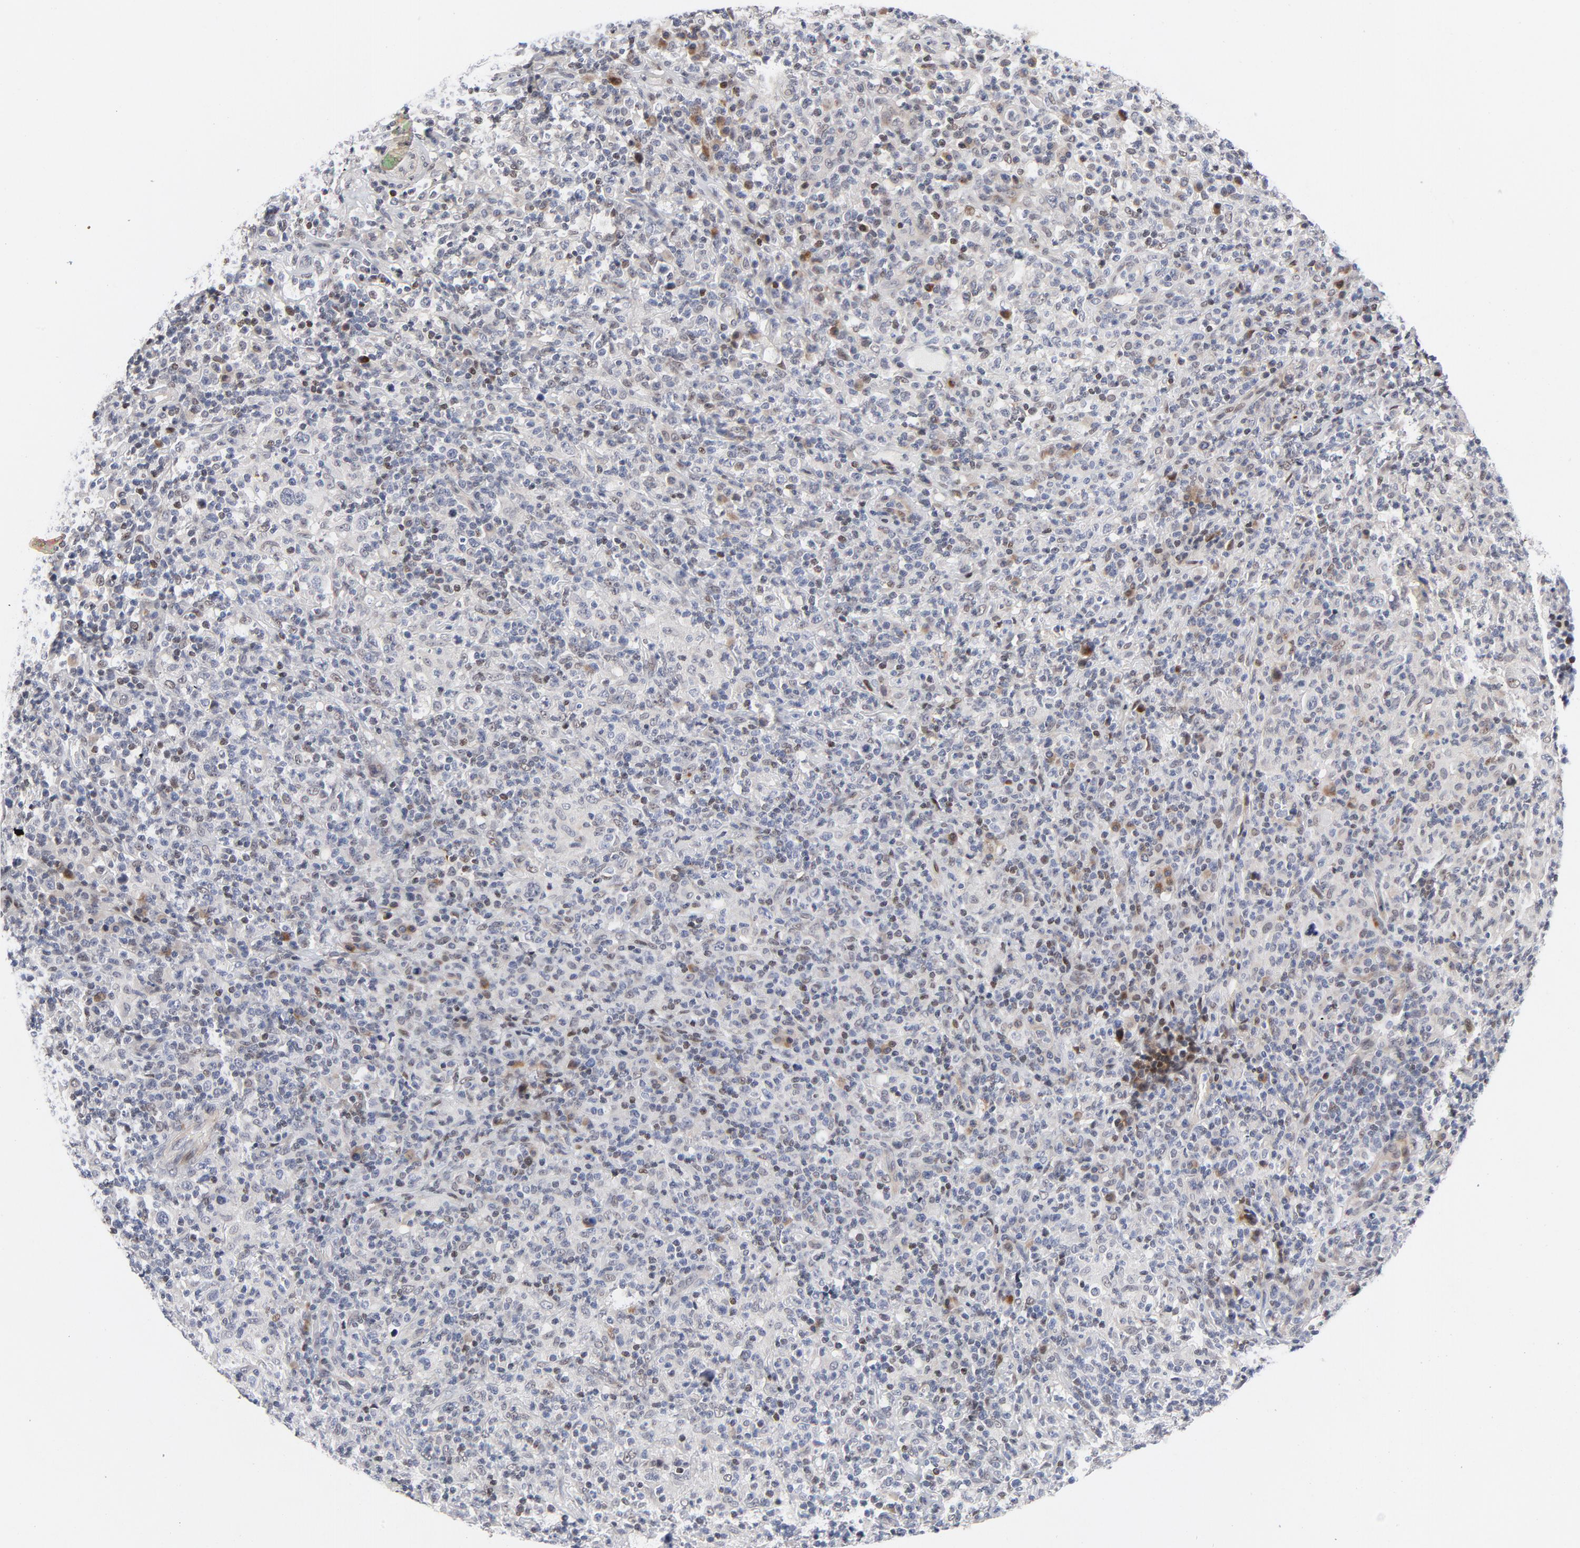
{"staining": {"intensity": "weak", "quantity": "<25%", "location": "nuclear"}, "tissue": "lymphoma", "cell_type": "Tumor cells", "image_type": "cancer", "snomed": [{"axis": "morphology", "description": "Hodgkin's disease, NOS"}, {"axis": "topography", "description": "Lymph node"}], "caption": "The micrograph reveals no significant expression in tumor cells of lymphoma.", "gene": "NFIC", "patient": {"sex": "male", "age": 65}}